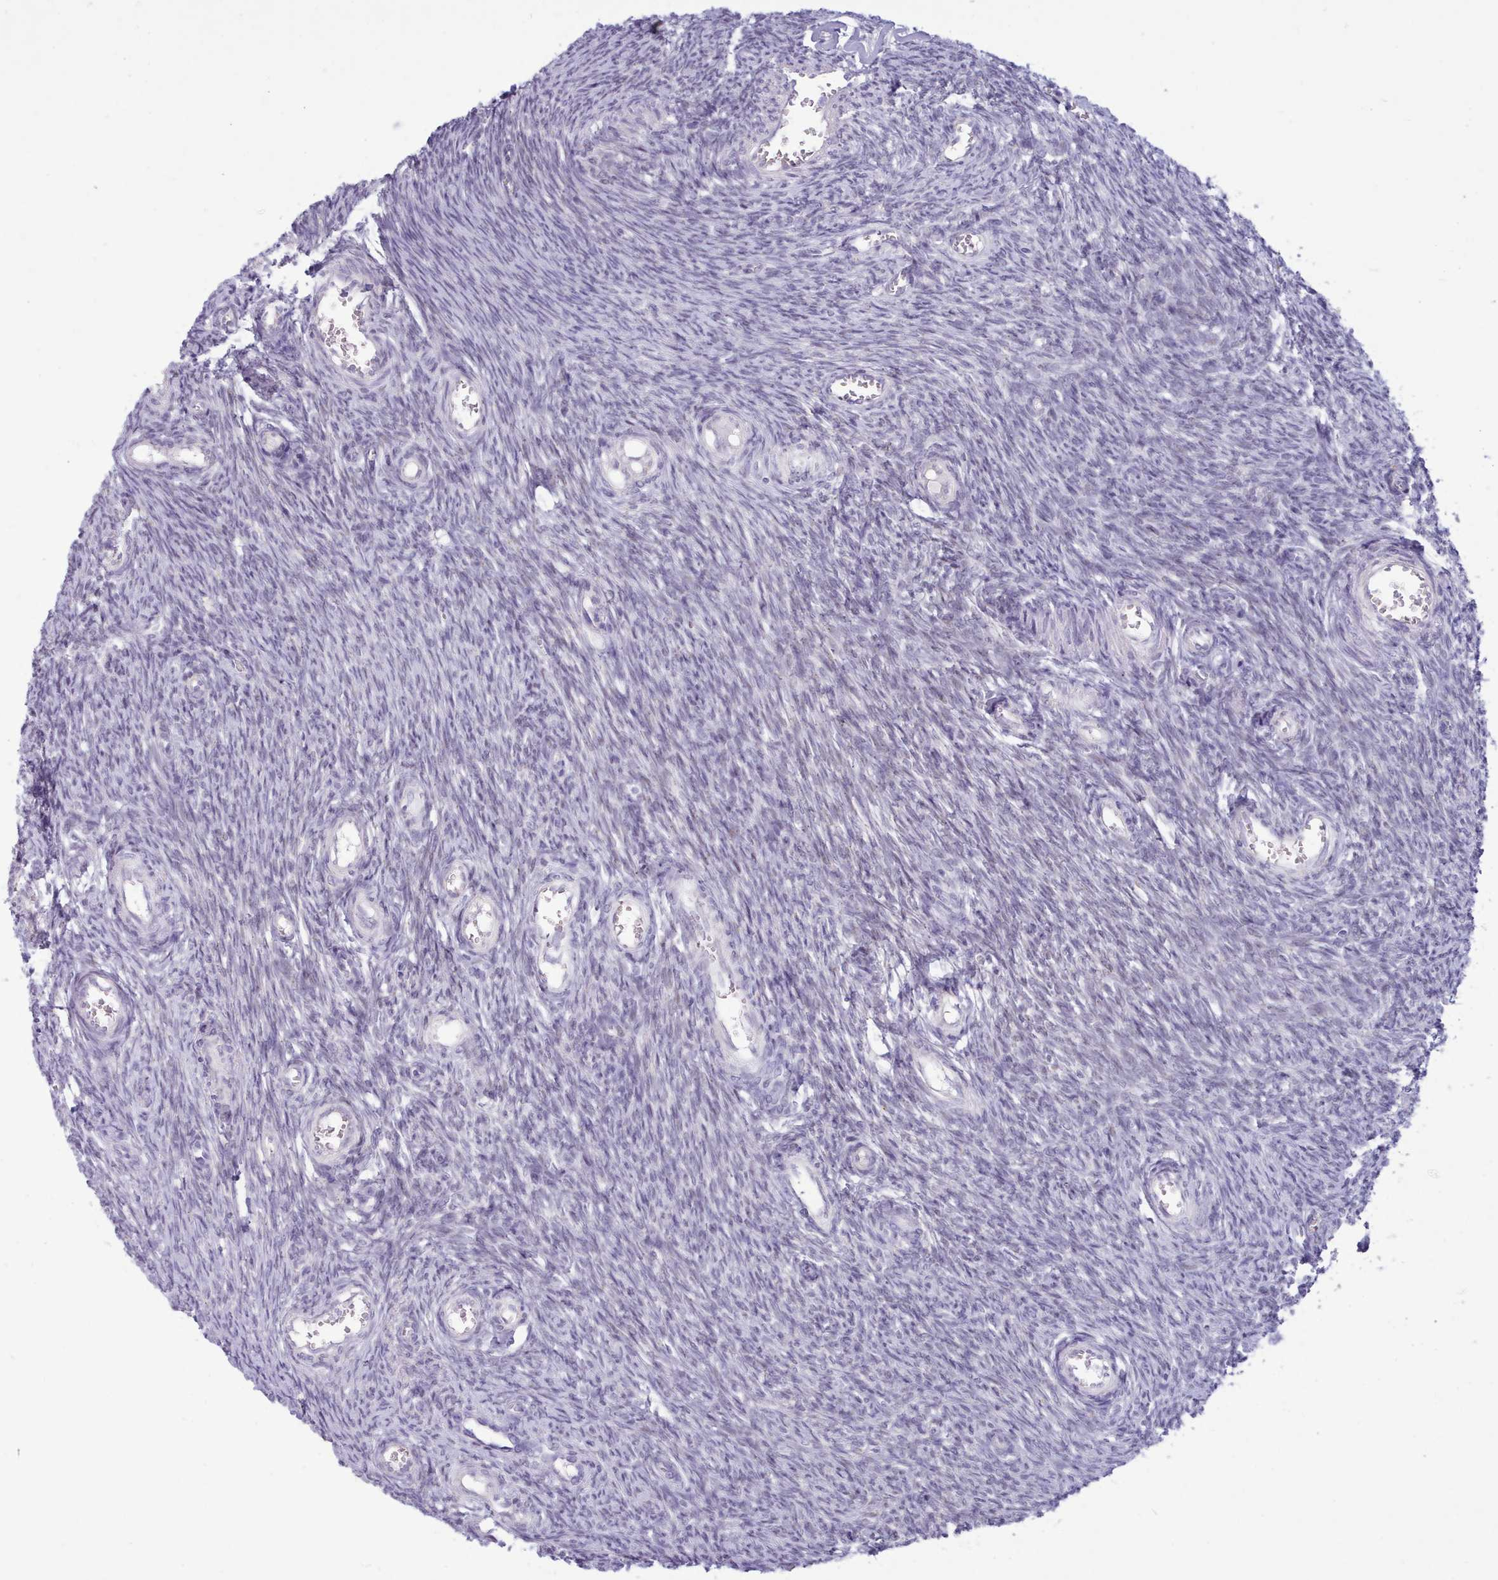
{"staining": {"intensity": "negative", "quantity": "none", "location": "none"}, "tissue": "ovary", "cell_type": "Ovarian stroma cells", "image_type": "normal", "snomed": [{"axis": "morphology", "description": "Normal tissue, NOS"}, {"axis": "topography", "description": "Ovary"}], "caption": "IHC of normal ovary demonstrates no expression in ovarian stroma cells.", "gene": "TMEM253", "patient": {"sex": "female", "age": 44}}